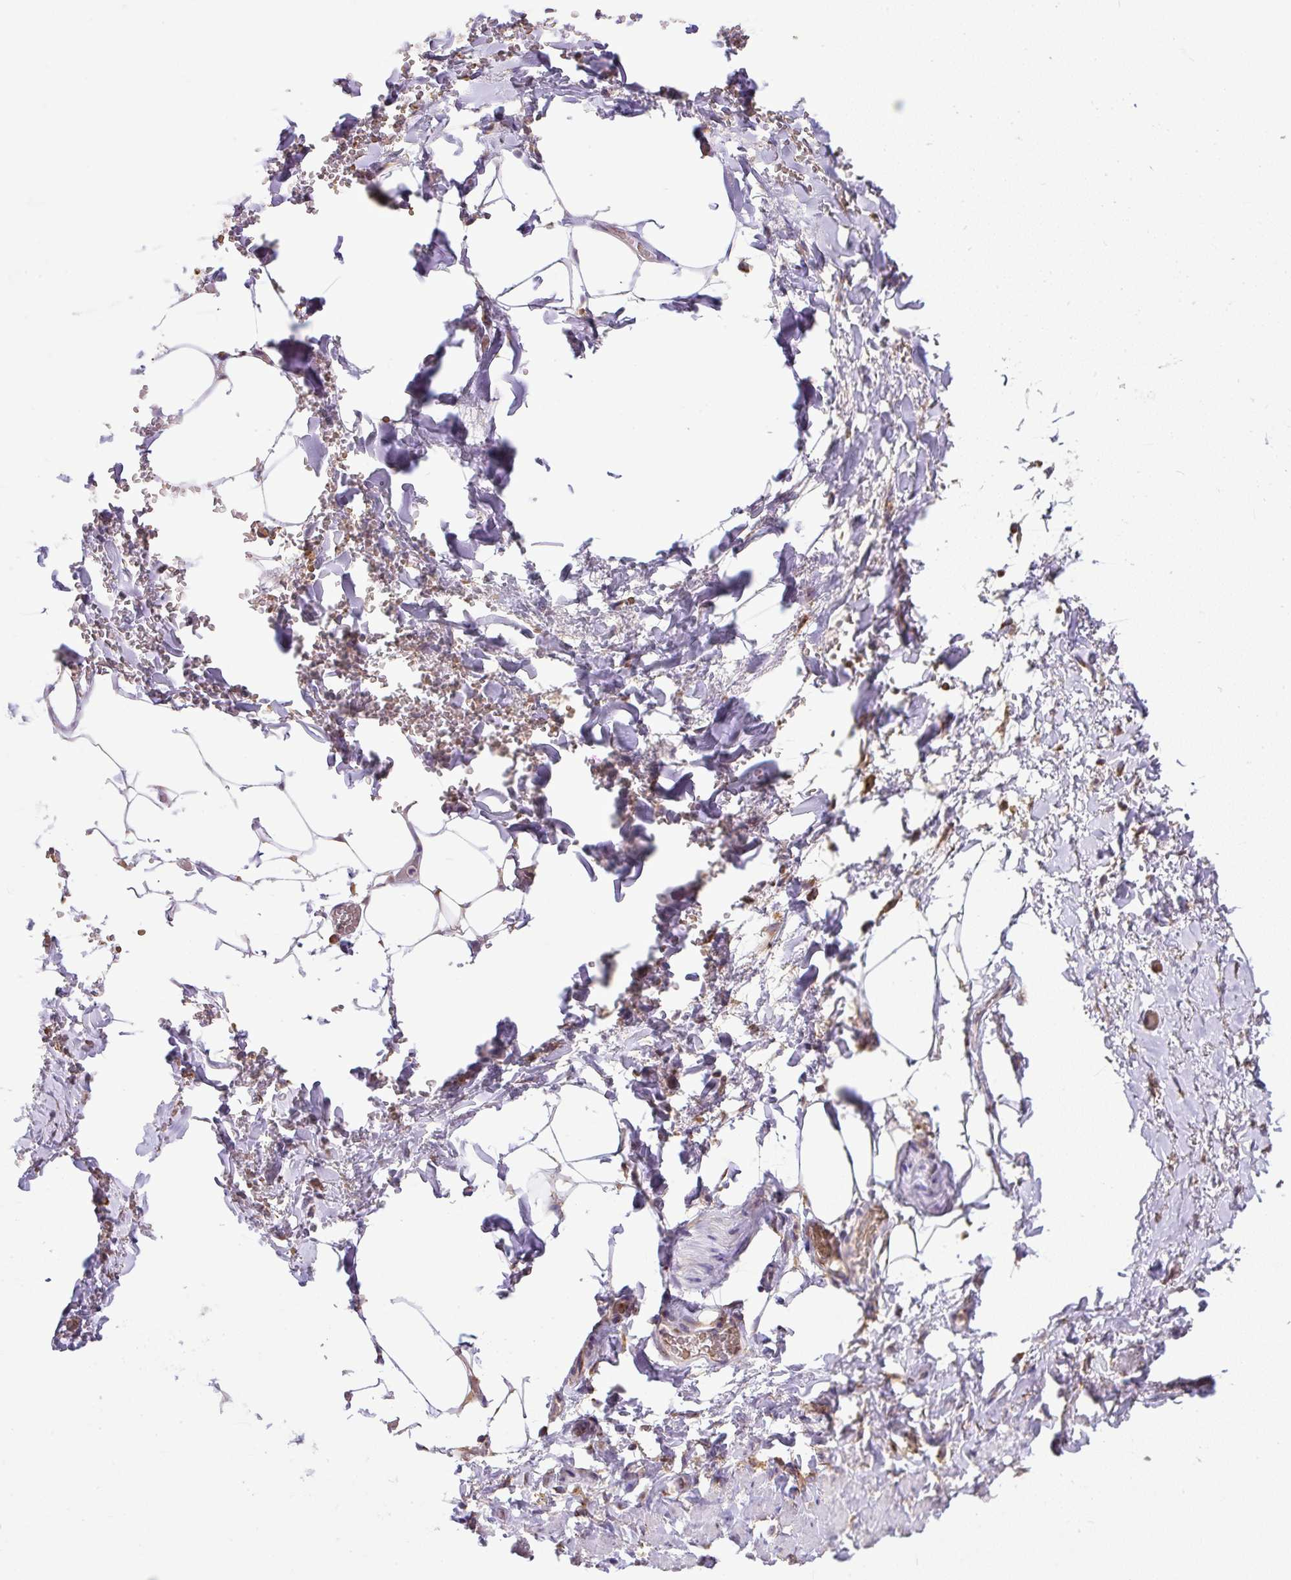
{"staining": {"intensity": "weak", "quantity": ">75%", "location": "cytoplasmic/membranous"}, "tissue": "adipose tissue", "cell_type": "Adipocytes", "image_type": "normal", "snomed": [{"axis": "morphology", "description": "Normal tissue, NOS"}, {"axis": "topography", "description": "Vagina"}, {"axis": "topography", "description": "Peripheral nerve tissue"}], "caption": "Protein staining by immunohistochemistry (IHC) exhibits weak cytoplasmic/membranous positivity in approximately >75% of adipocytes in benign adipose tissue.", "gene": "SMC4", "patient": {"sex": "female", "age": 71}}